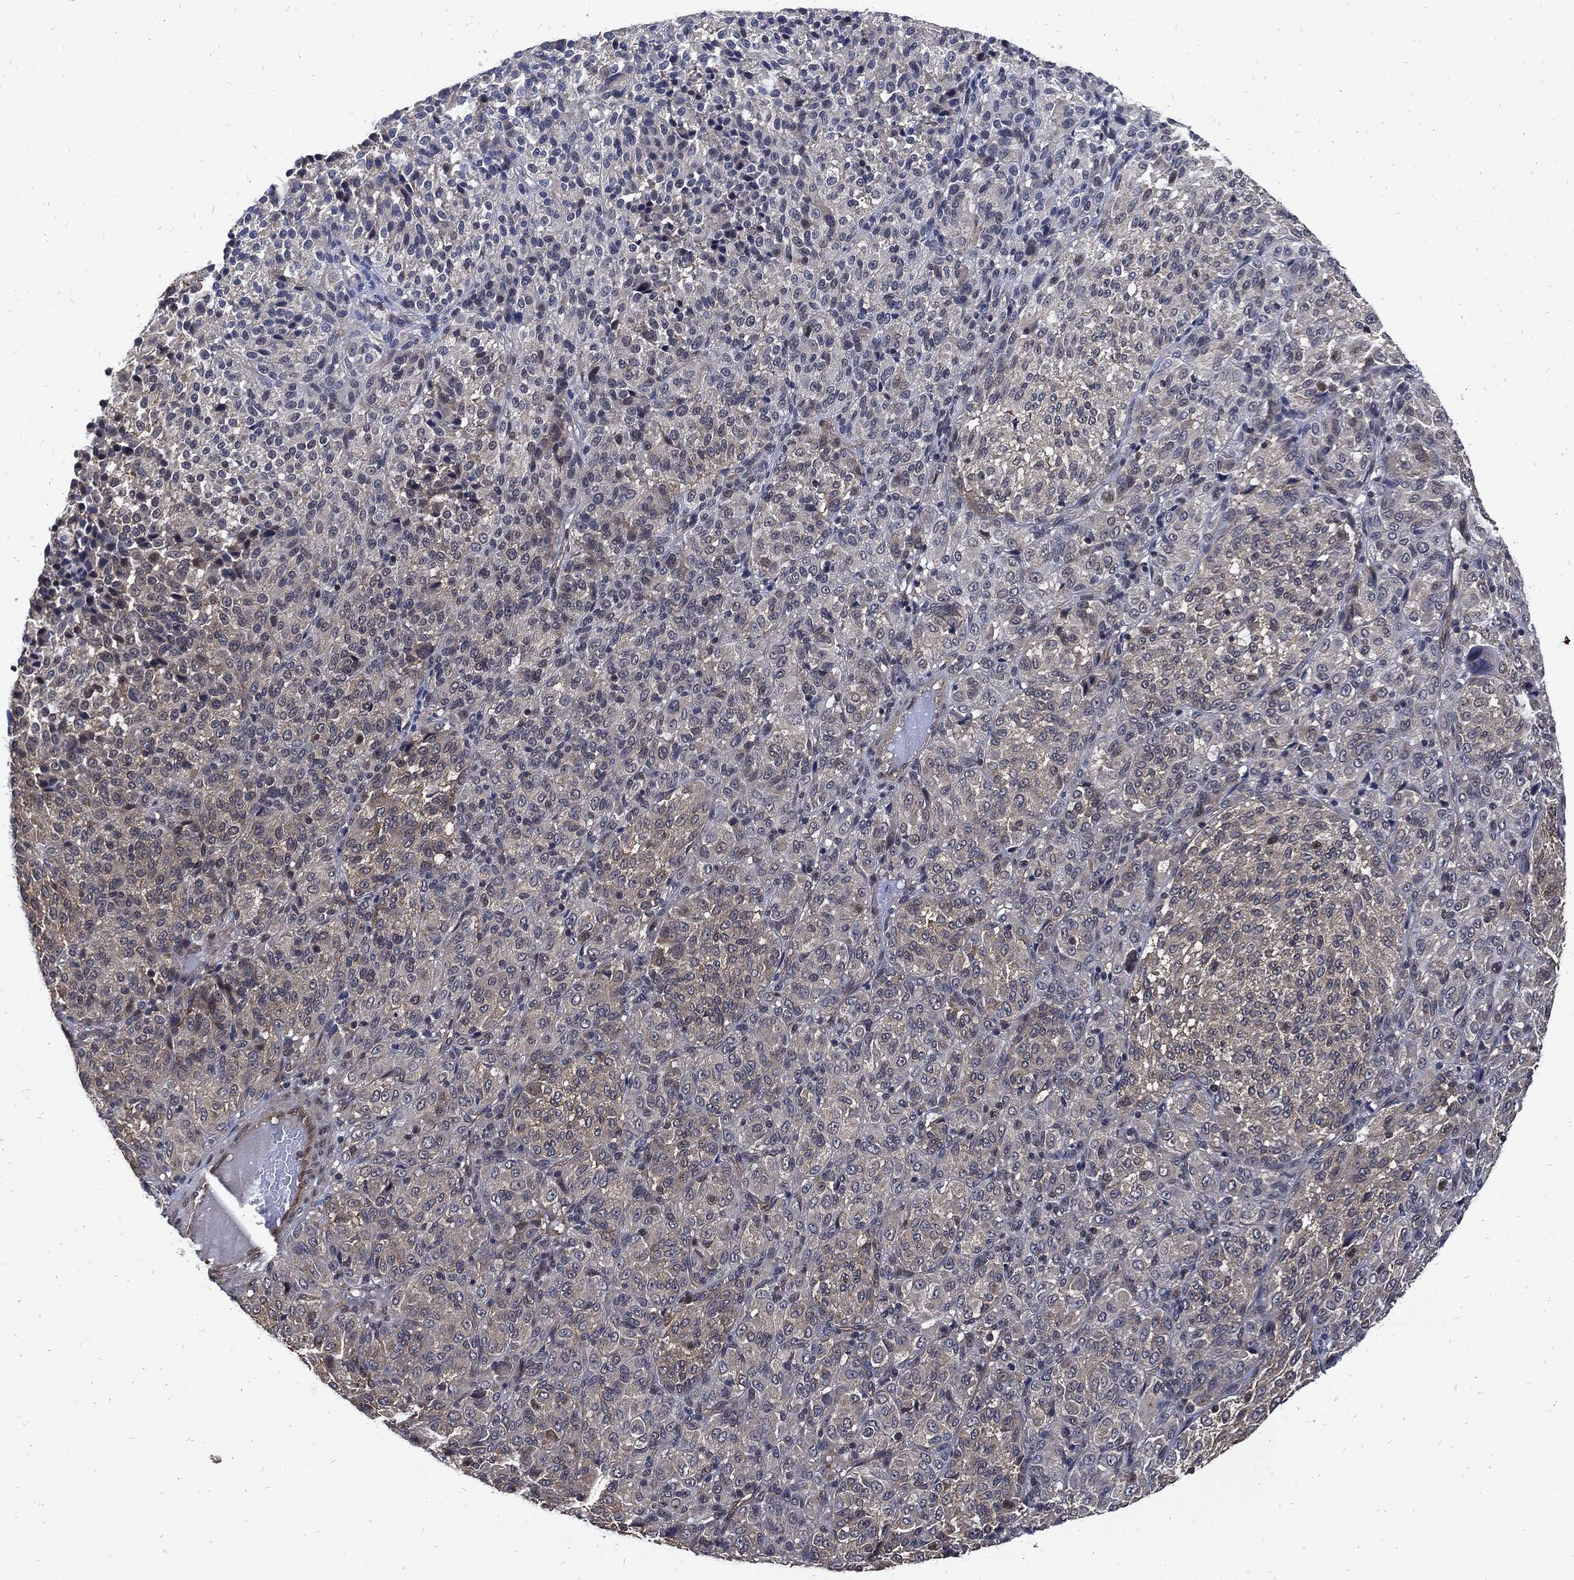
{"staining": {"intensity": "weak", "quantity": "25%-75%", "location": "cytoplasmic/membranous"}, "tissue": "melanoma", "cell_type": "Tumor cells", "image_type": "cancer", "snomed": [{"axis": "morphology", "description": "Malignant melanoma, Metastatic site"}, {"axis": "topography", "description": "Brain"}], "caption": "A histopathology image of melanoma stained for a protein exhibits weak cytoplasmic/membranous brown staining in tumor cells.", "gene": "DCTN1", "patient": {"sex": "female", "age": 56}}